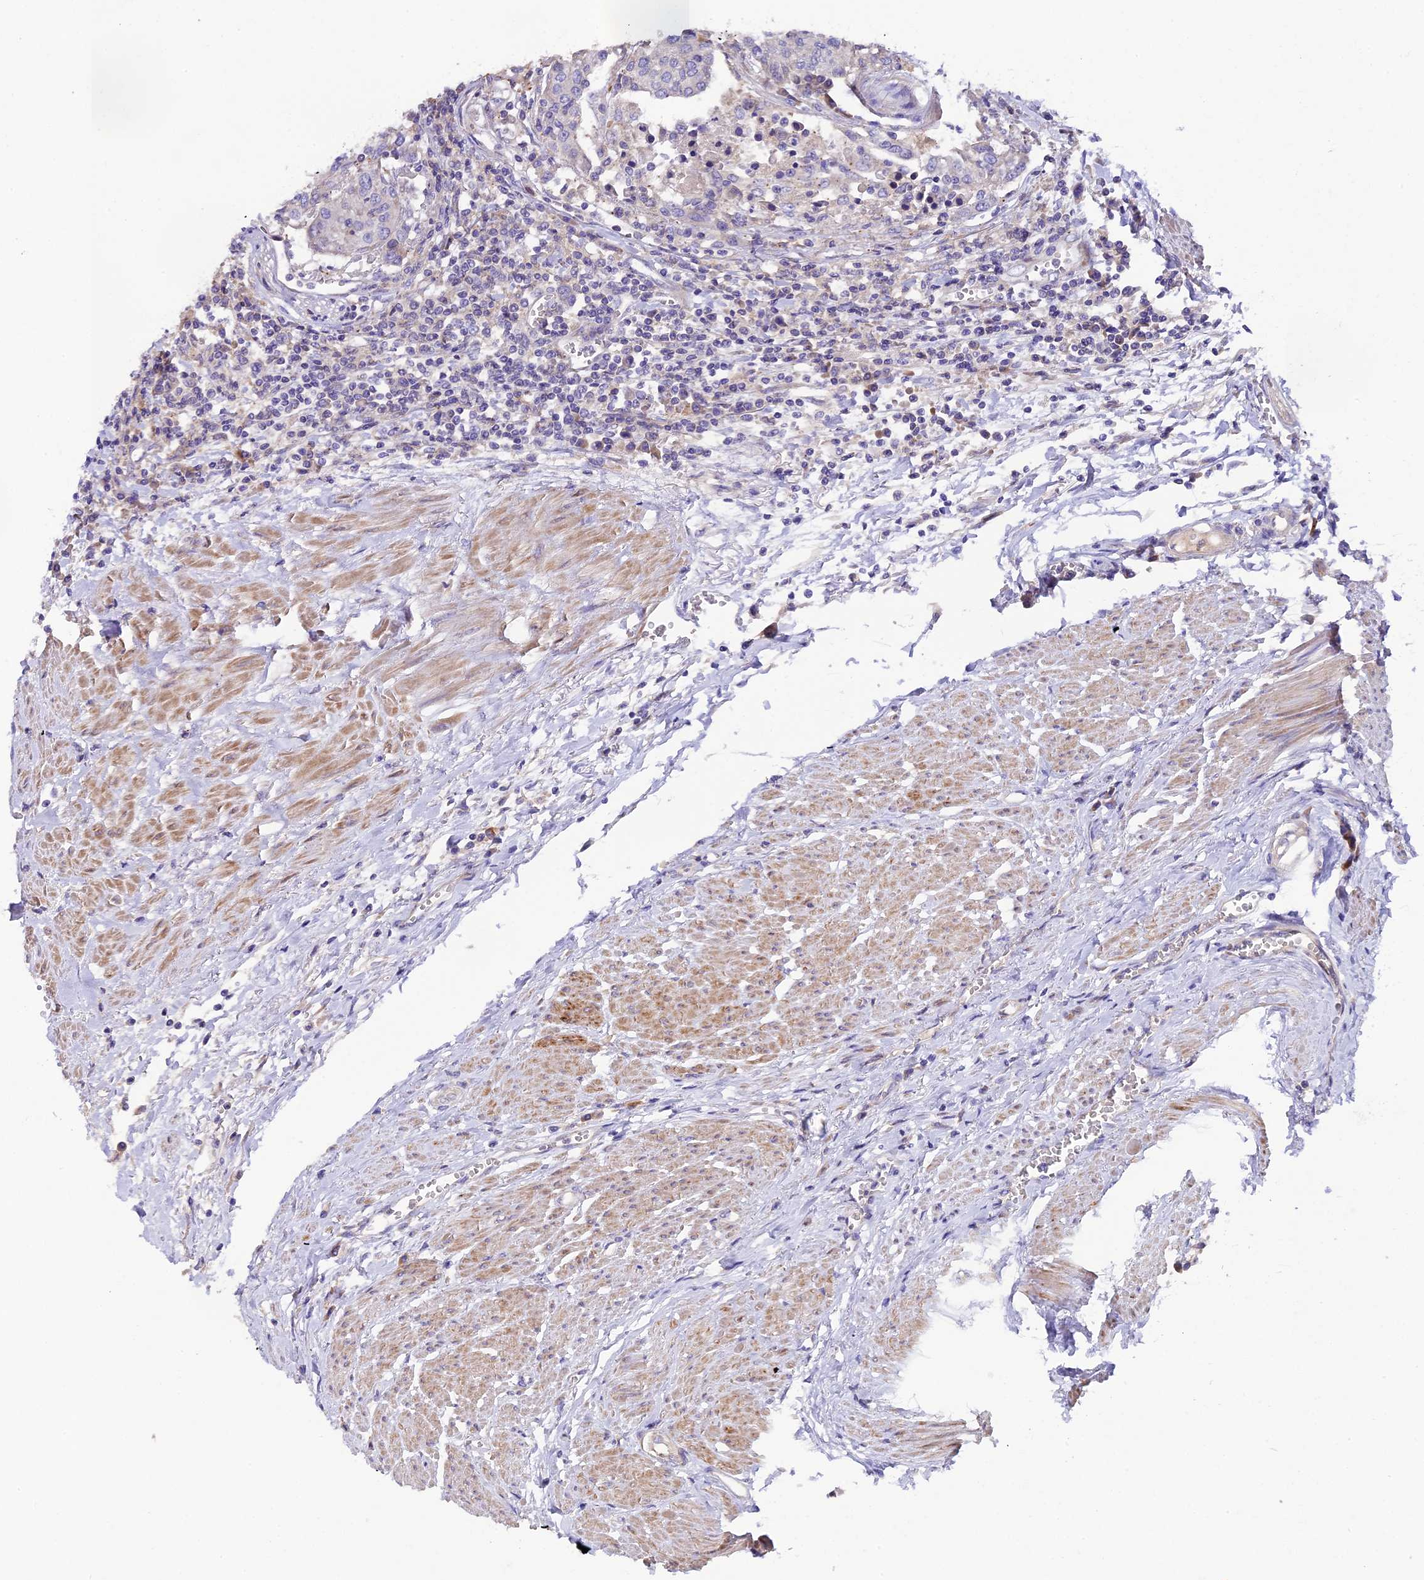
{"staining": {"intensity": "negative", "quantity": "none", "location": "none"}, "tissue": "urothelial cancer", "cell_type": "Tumor cells", "image_type": "cancer", "snomed": [{"axis": "morphology", "description": "Urothelial carcinoma, High grade"}, {"axis": "topography", "description": "Urinary bladder"}], "caption": "Tumor cells are negative for protein expression in human urothelial cancer.", "gene": "PIGU", "patient": {"sex": "female", "age": 85}}